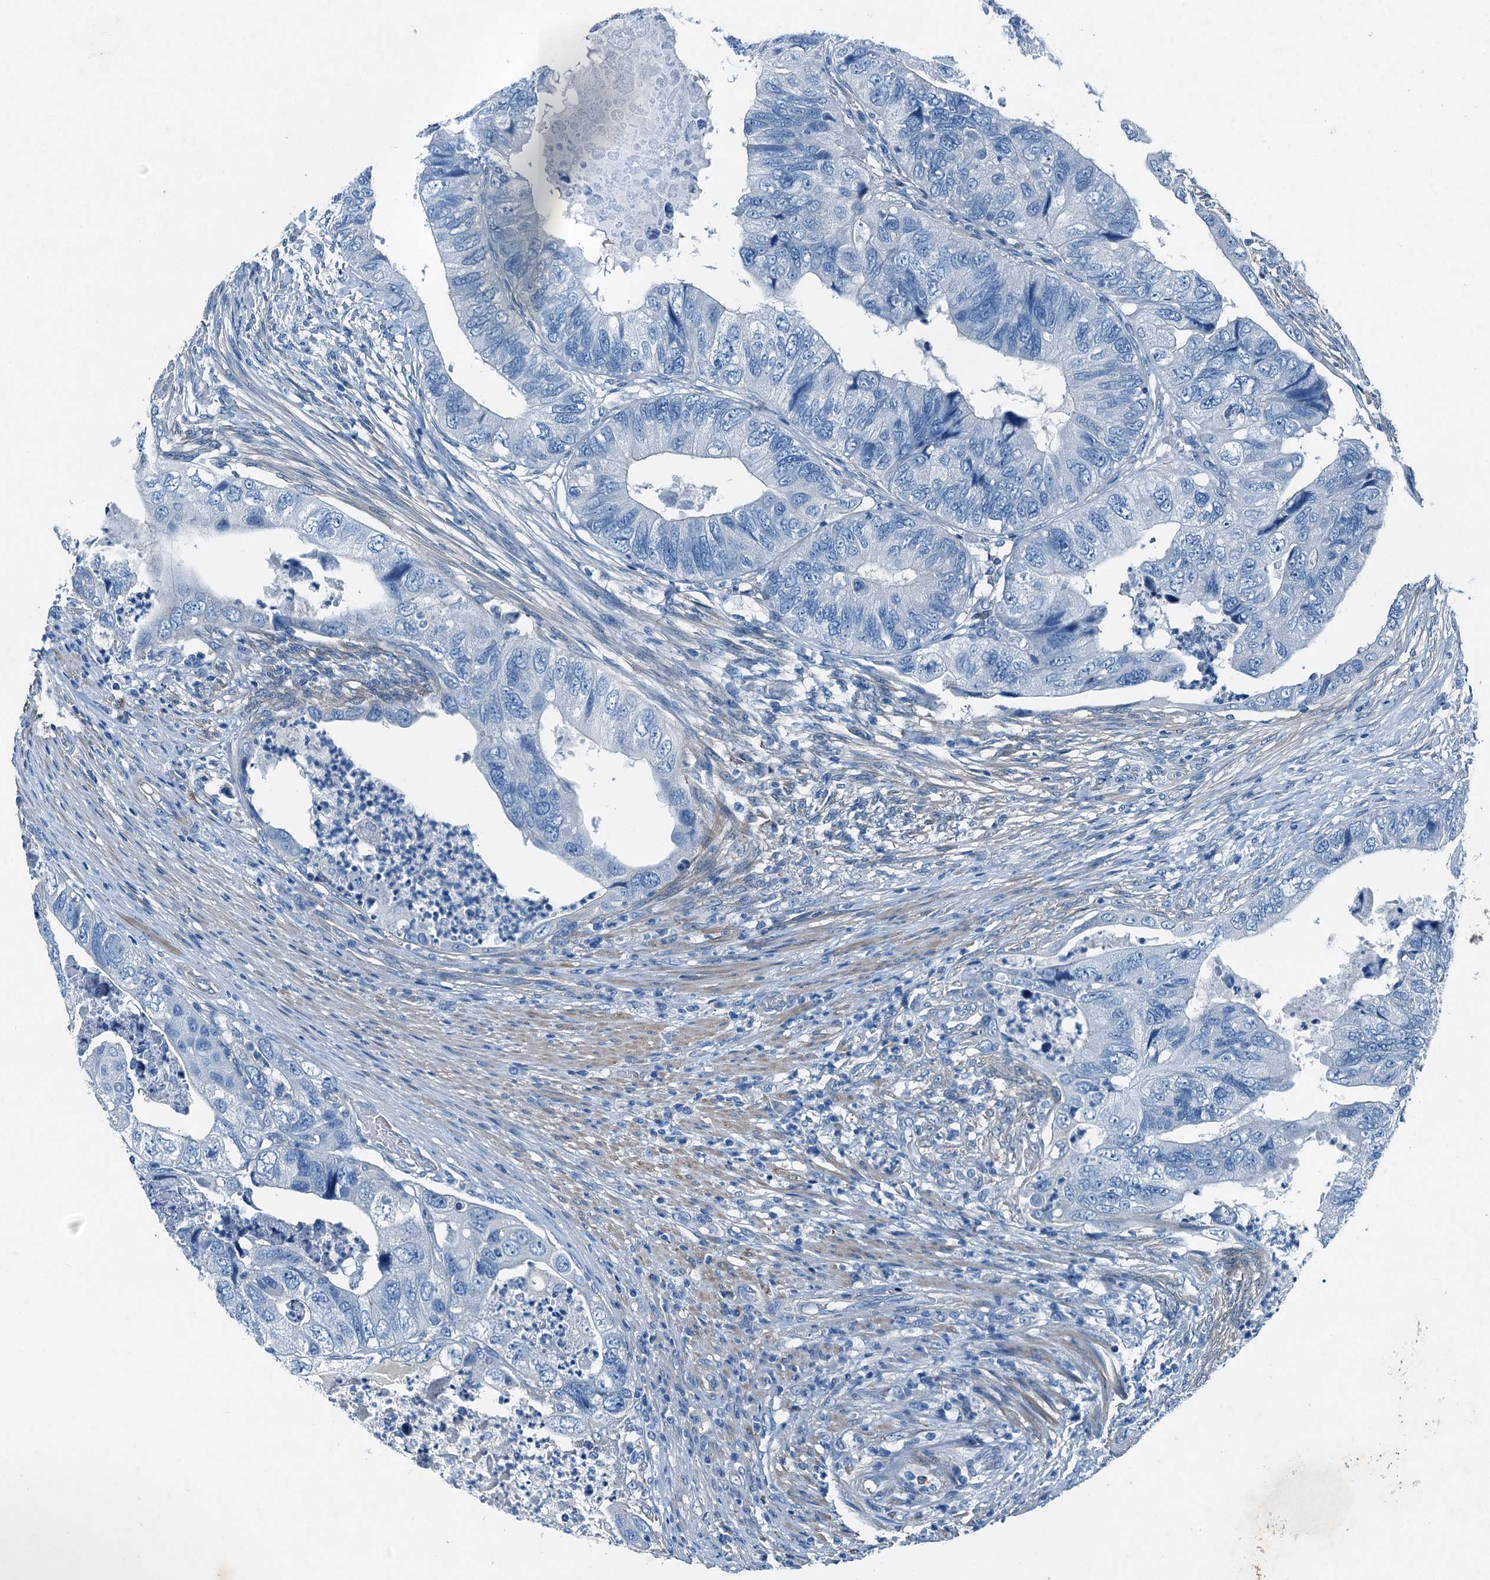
{"staining": {"intensity": "negative", "quantity": "none", "location": "none"}, "tissue": "colorectal cancer", "cell_type": "Tumor cells", "image_type": "cancer", "snomed": [{"axis": "morphology", "description": "Adenocarcinoma, NOS"}, {"axis": "topography", "description": "Rectum"}], "caption": "DAB (3,3'-diaminobenzidine) immunohistochemical staining of colorectal cancer (adenocarcinoma) displays no significant staining in tumor cells. (Stains: DAB immunohistochemistry with hematoxylin counter stain, Microscopy: brightfield microscopy at high magnification).", "gene": "RAB3IL1", "patient": {"sex": "male", "age": 63}}